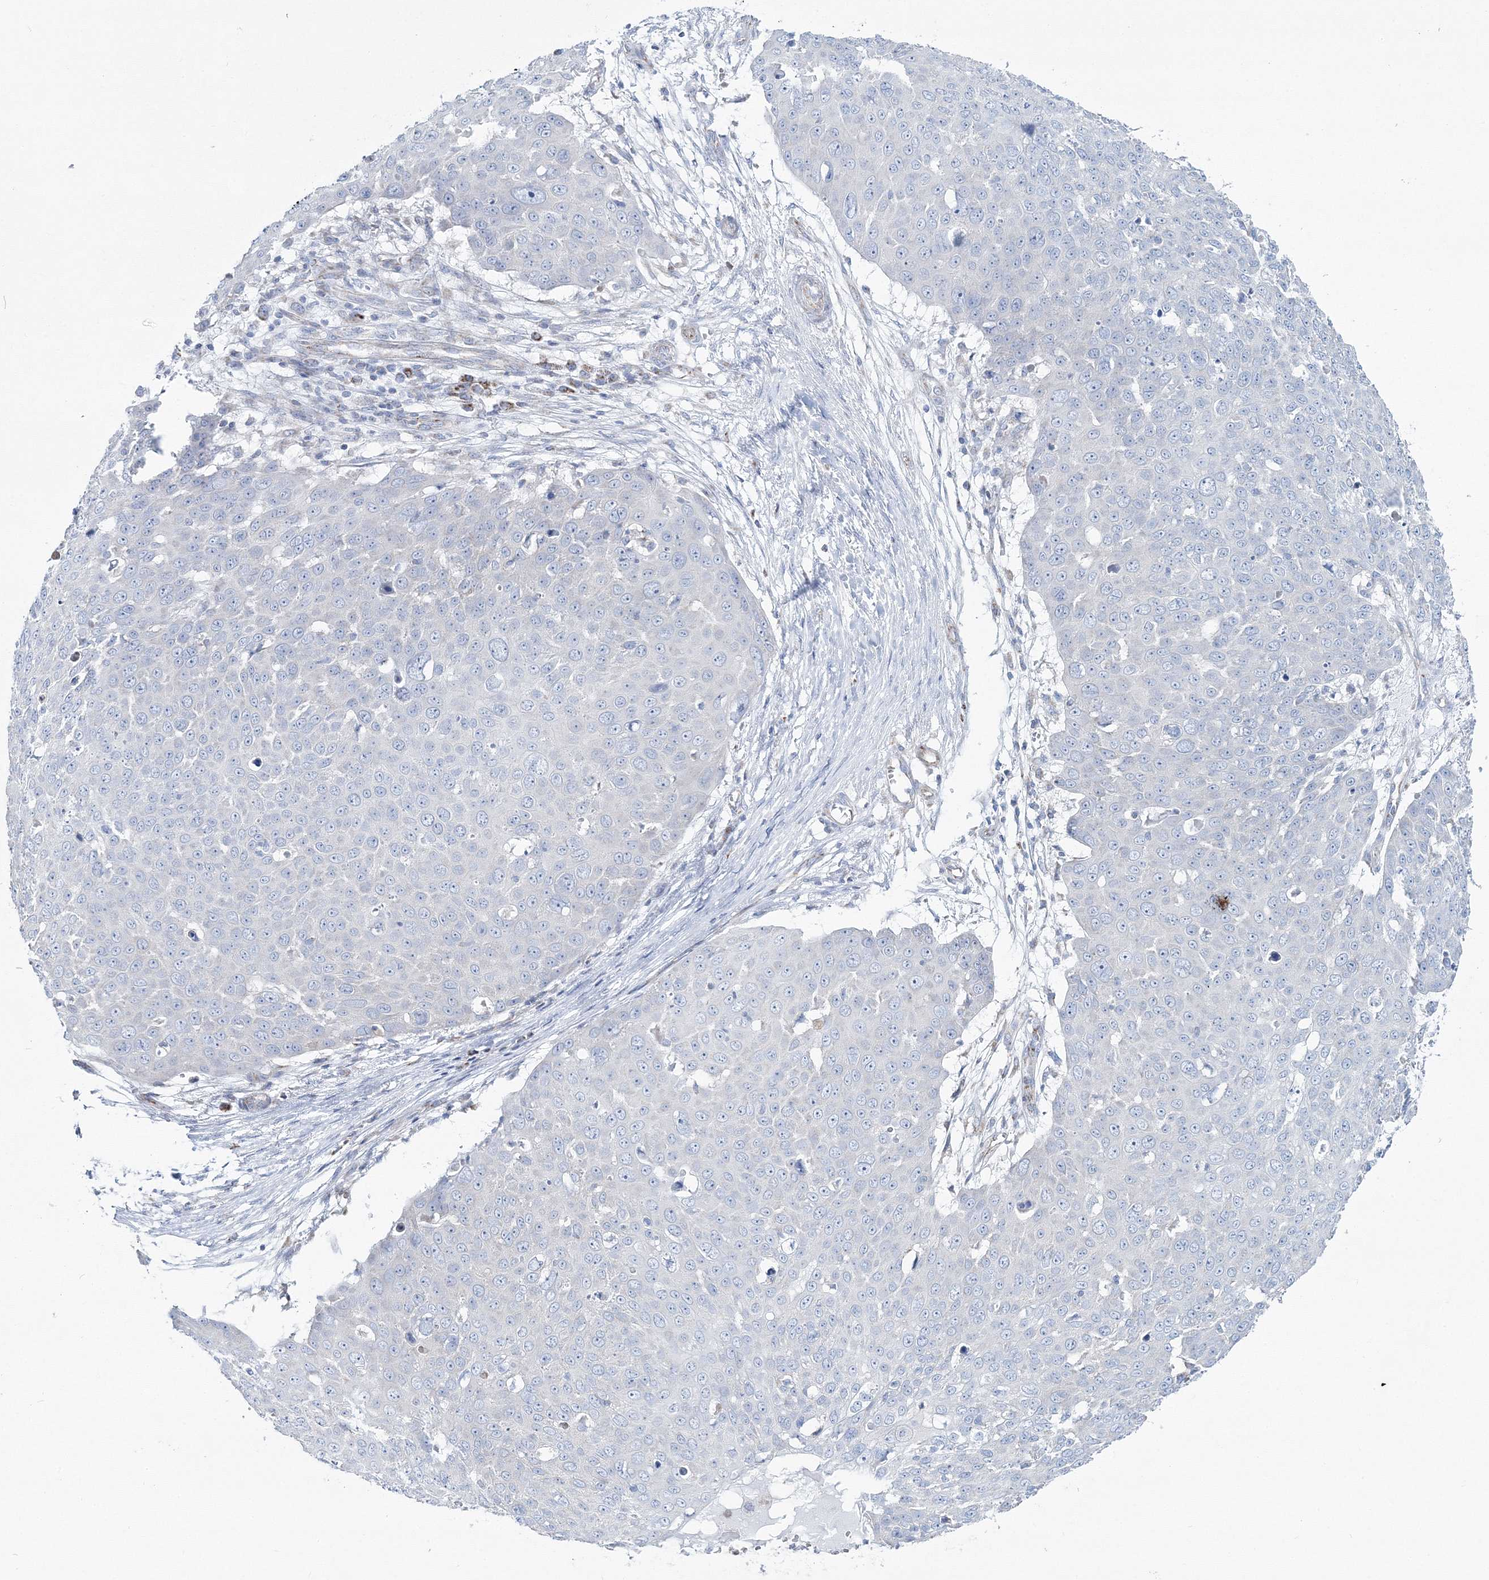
{"staining": {"intensity": "negative", "quantity": "none", "location": "none"}, "tissue": "skin cancer", "cell_type": "Tumor cells", "image_type": "cancer", "snomed": [{"axis": "morphology", "description": "Squamous cell carcinoma, NOS"}, {"axis": "topography", "description": "Skin"}], "caption": "Immunohistochemical staining of skin cancer demonstrates no significant staining in tumor cells. The staining was performed using DAB to visualize the protein expression in brown, while the nuclei were stained in blue with hematoxylin (Magnification: 20x).", "gene": "HIBCH", "patient": {"sex": "male", "age": 71}}